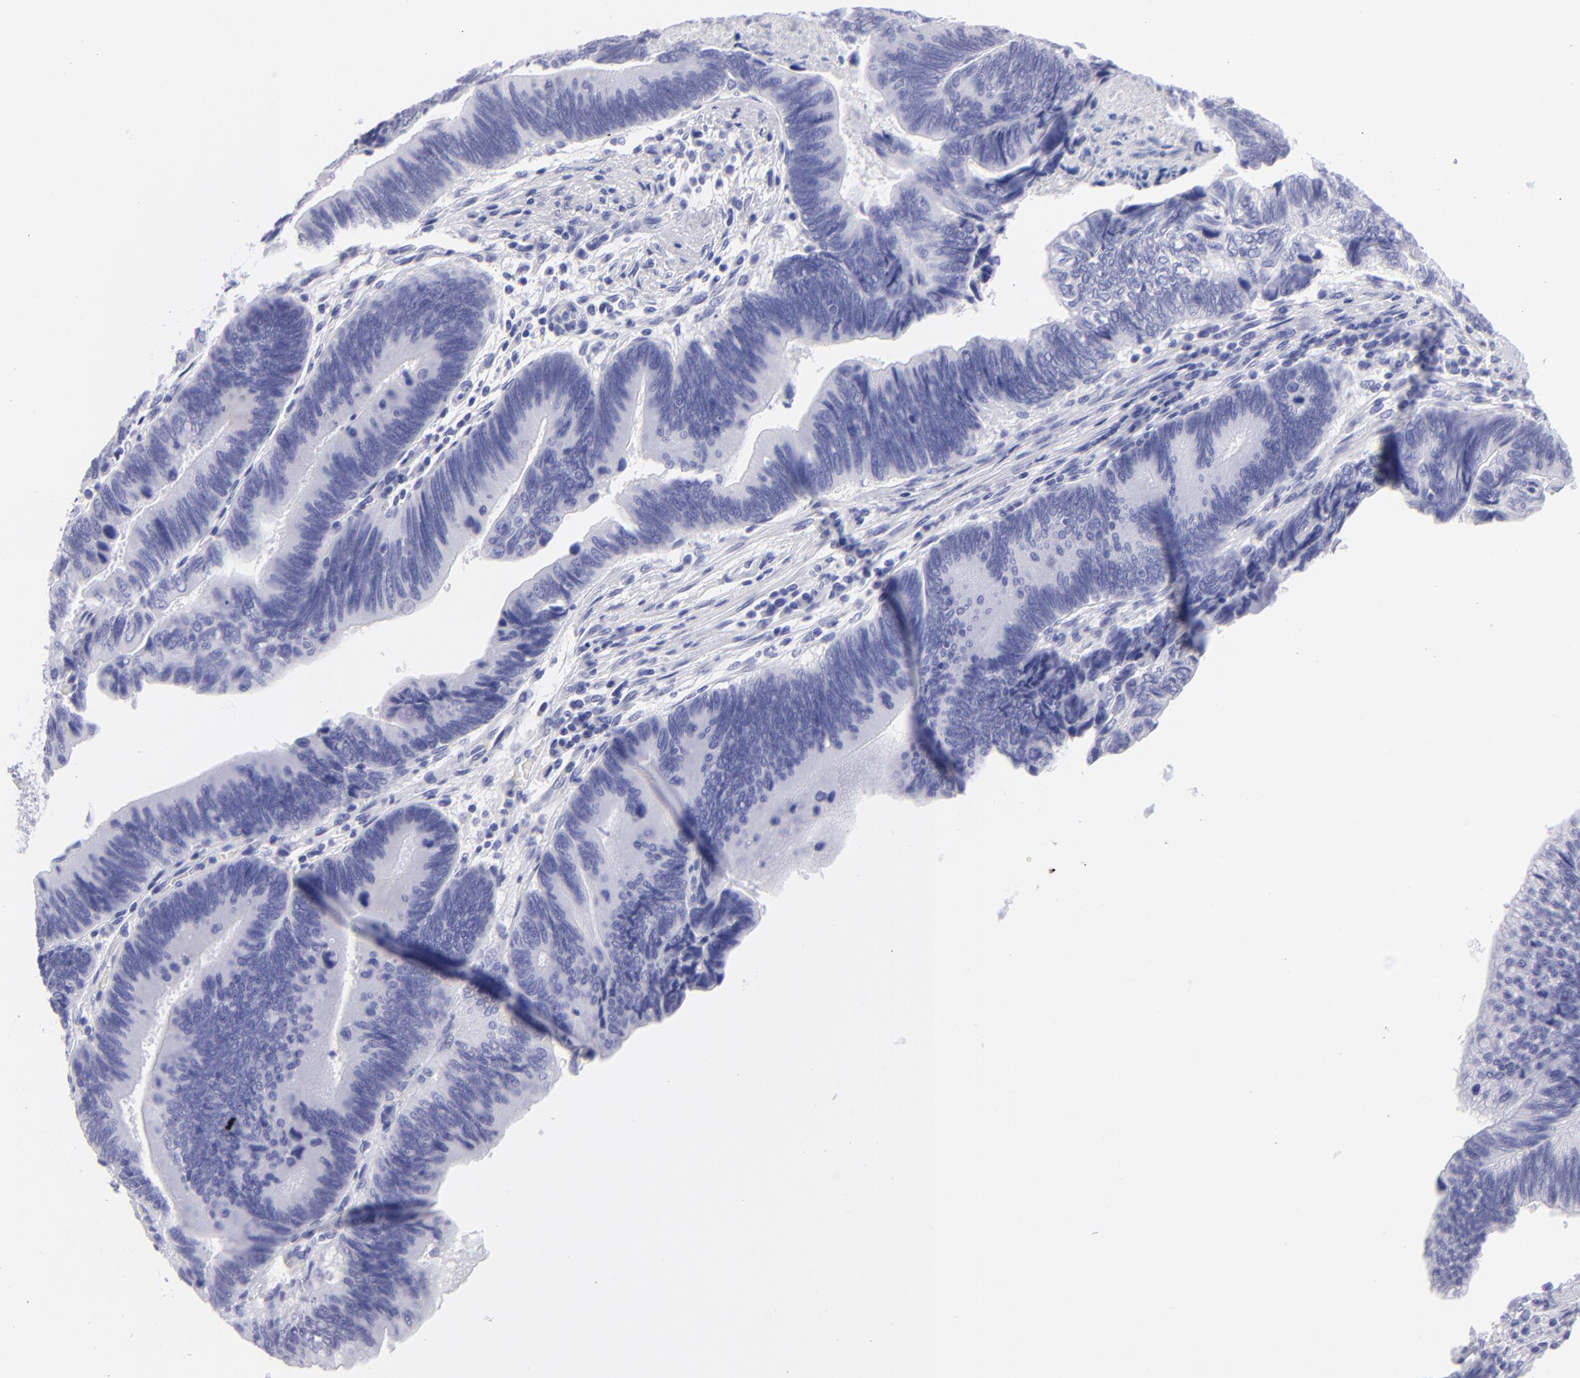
{"staining": {"intensity": "negative", "quantity": "none", "location": "none"}, "tissue": "pancreatic cancer", "cell_type": "Tumor cells", "image_type": "cancer", "snomed": [{"axis": "morphology", "description": "Adenocarcinoma, NOS"}, {"axis": "topography", "description": "Pancreas"}], "caption": "Image shows no protein positivity in tumor cells of pancreatic adenocarcinoma tissue. The staining was performed using DAB to visualize the protein expression in brown, while the nuclei were stained in blue with hematoxylin (Magnification: 20x).", "gene": "SLC1A2", "patient": {"sex": "female", "age": 70}}